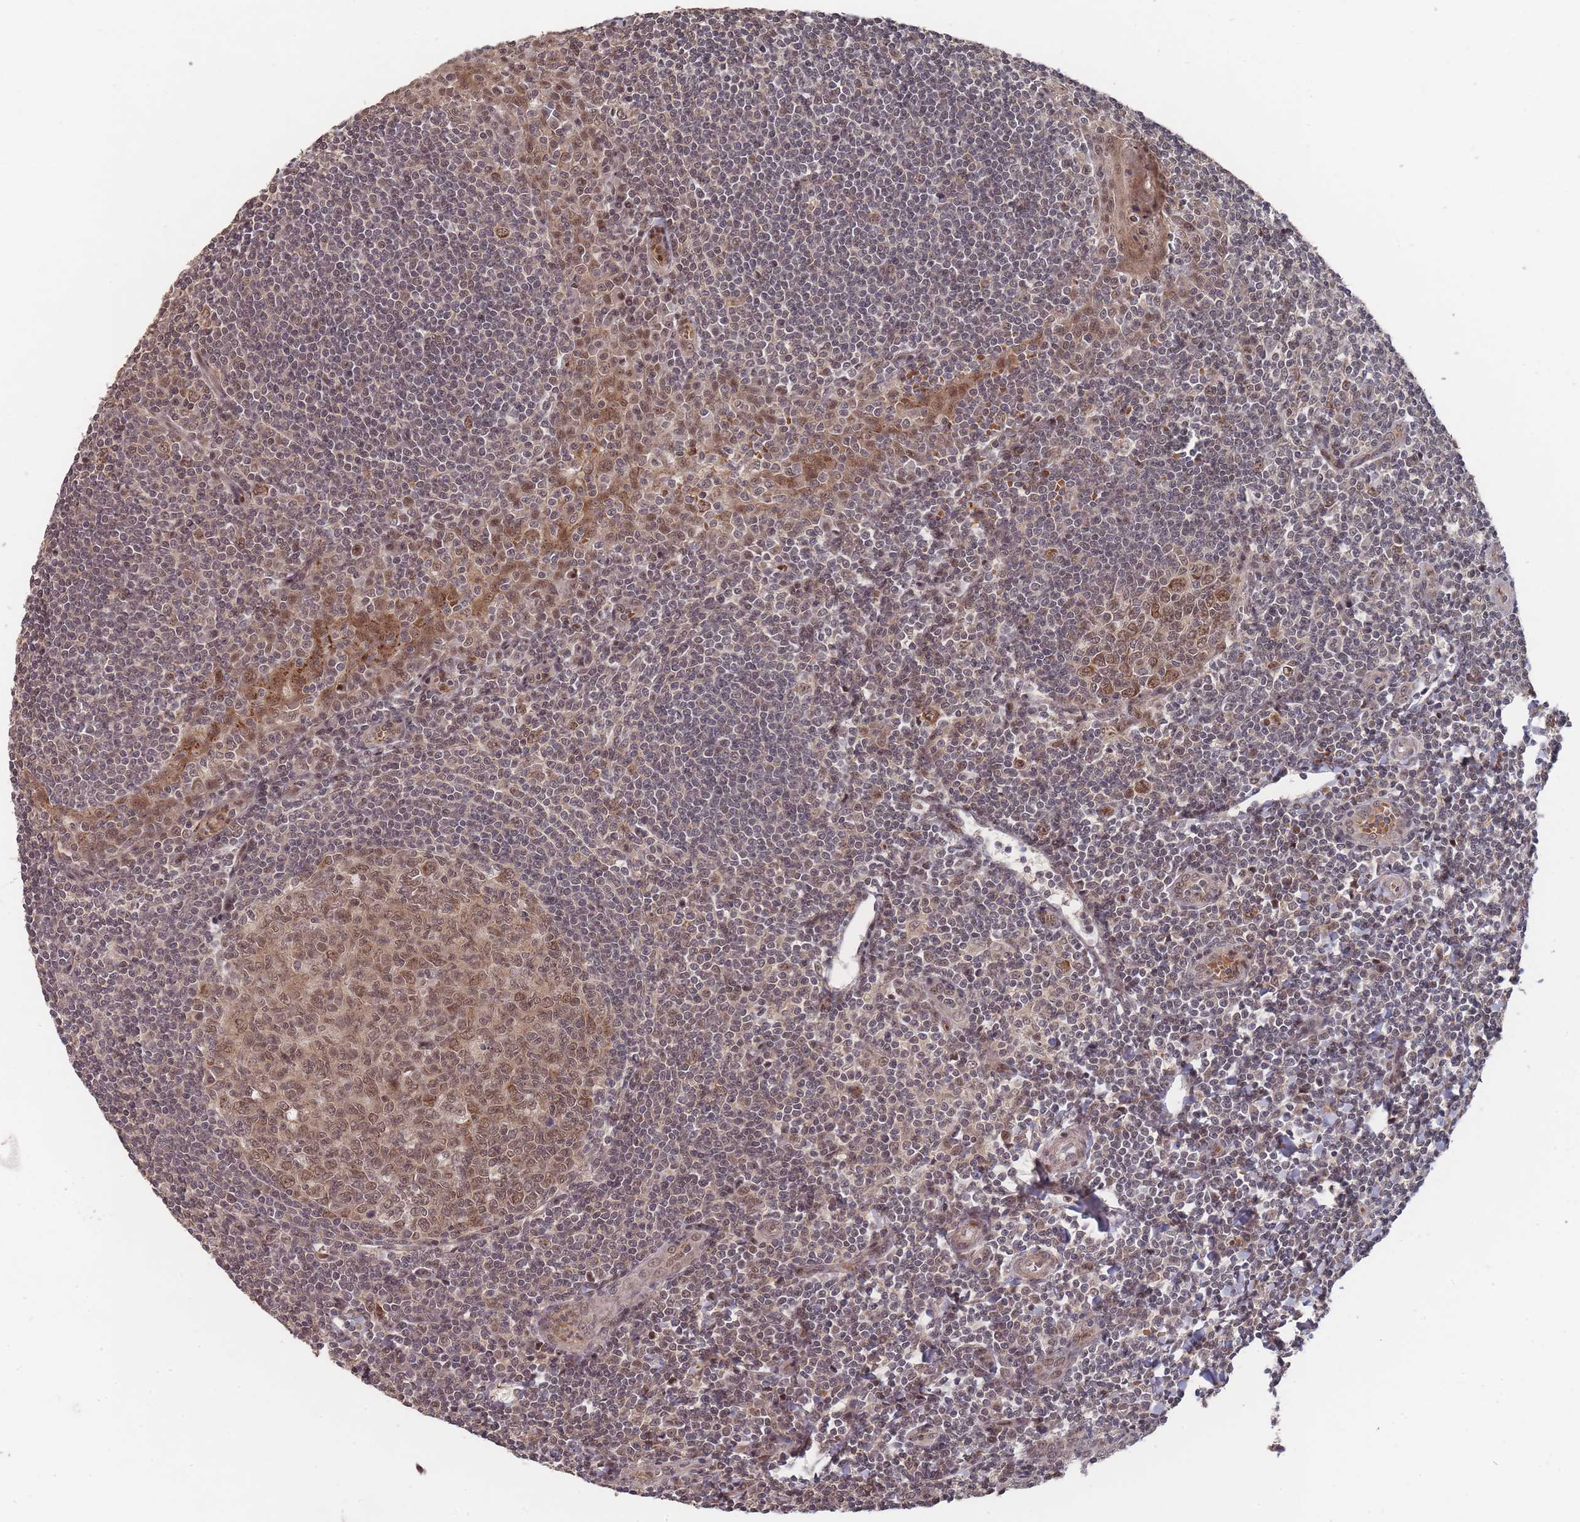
{"staining": {"intensity": "moderate", "quantity": ">75%", "location": "cytoplasmic/membranous"}, "tissue": "tonsil", "cell_type": "Germinal center cells", "image_type": "normal", "snomed": [{"axis": "morphology", "description": "Normal tissue, NOS"}, {"axis": "topography", "description": "Tonsil"}], "caption": "A brown stain shows moderate cytoplasmic/membranous expression of a protein in germinal center cells of benign human tonsil. Nuclei are stained in blue.", "gene": "SF3B1", "patient": {"sex": "male", "age": 27}}